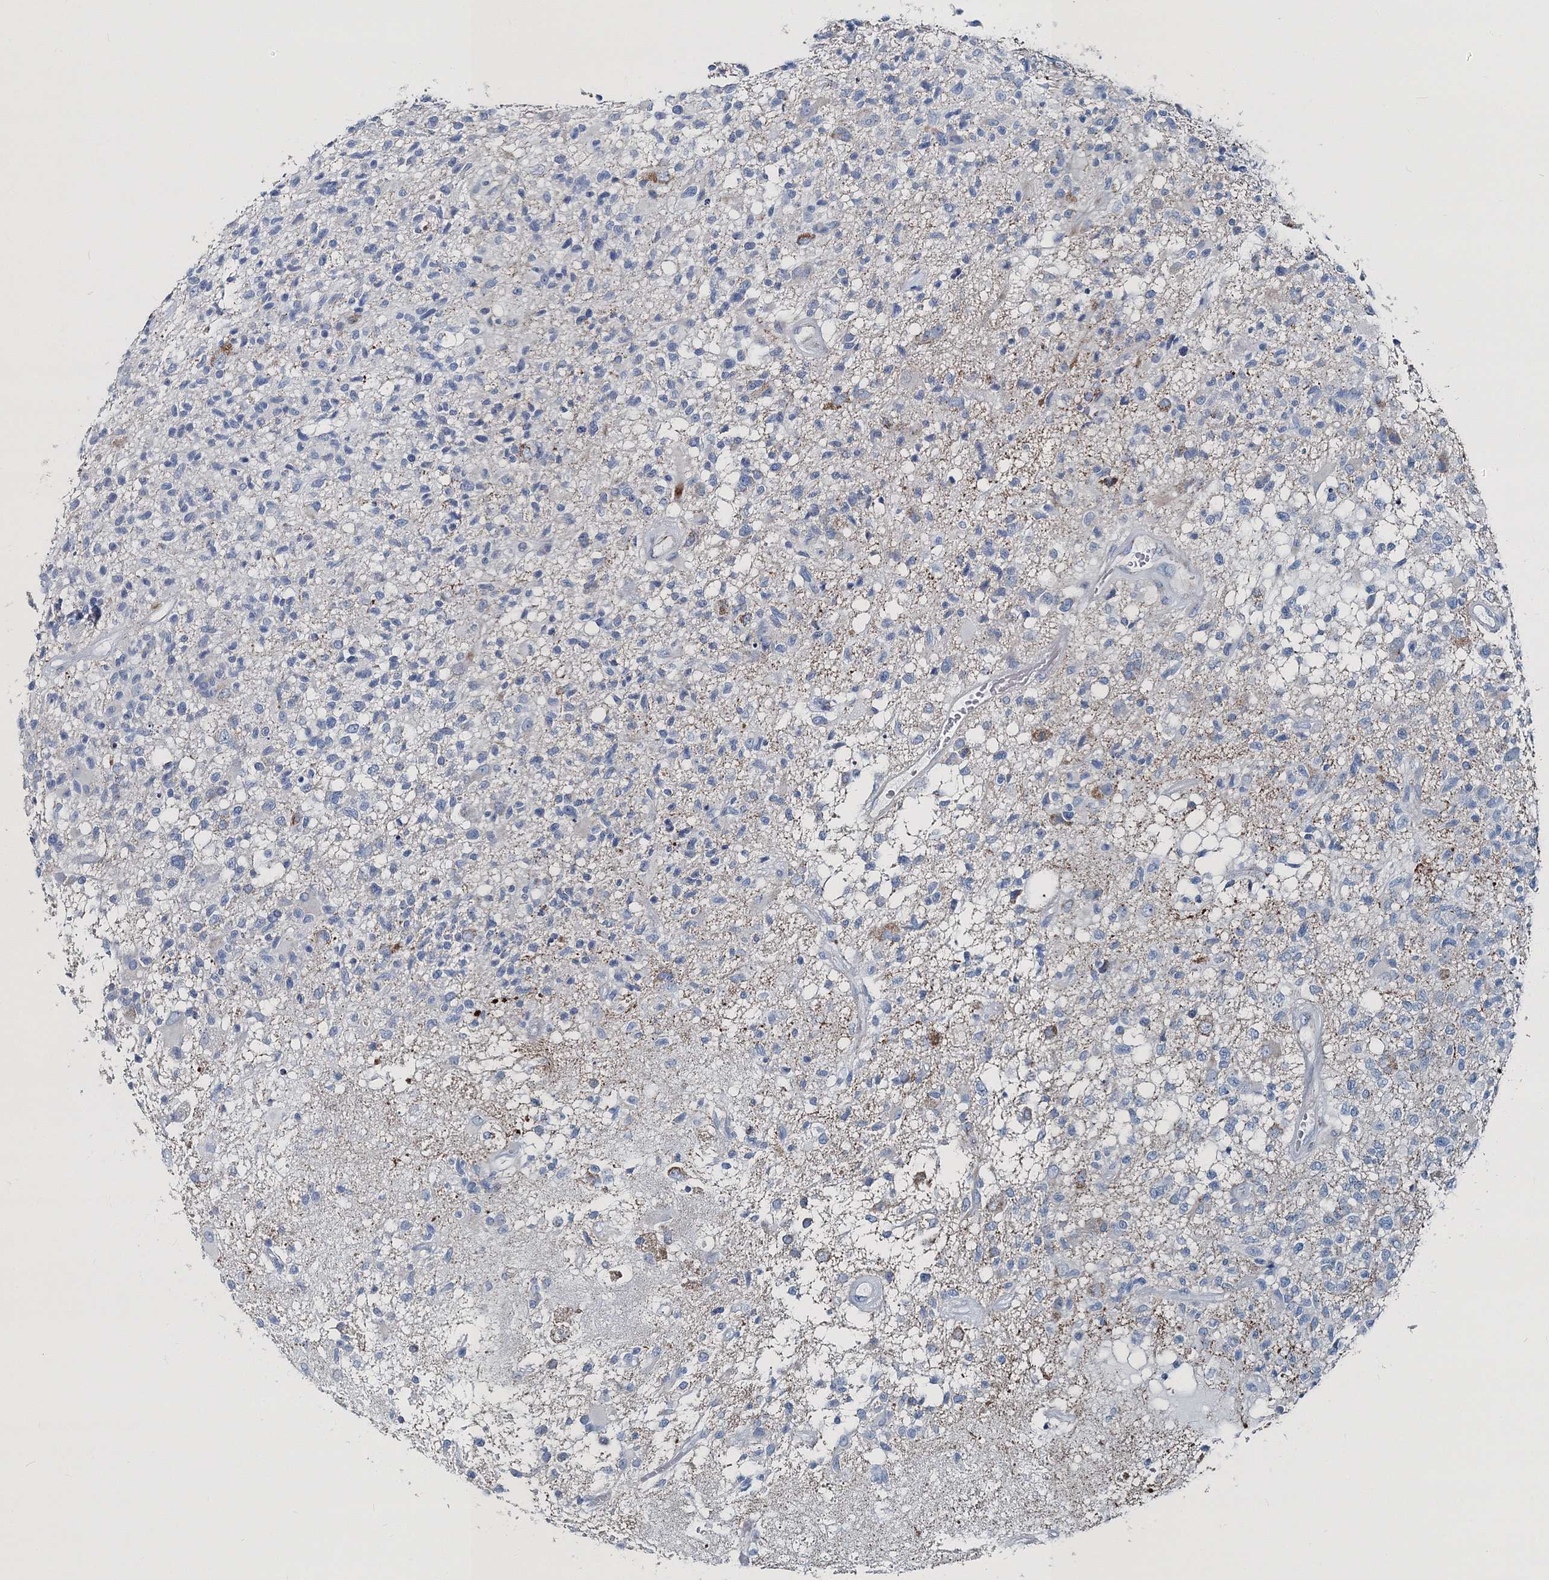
{"staining": {"intensity": "negative", "quantity": "none", "location": "none"}, "tissue": "glioma", "cell_type": "Tumor cells", "image_type": "cancer", "snomed": [{"axis": "morphology", "description": "Glioma, malignant, High grade"}, {"axis": "morphology", "description": "Glioblastoma, NOS"}, {"axis": "topography", "description": "Brain"}], "caption": "A high-resolution histopathology image shows IHC staining of glioblastoma, which reveals no significant staining in tumor cells.", "gene": "GABARAPL2", "patient": {"sex": "male", "age": 60}}